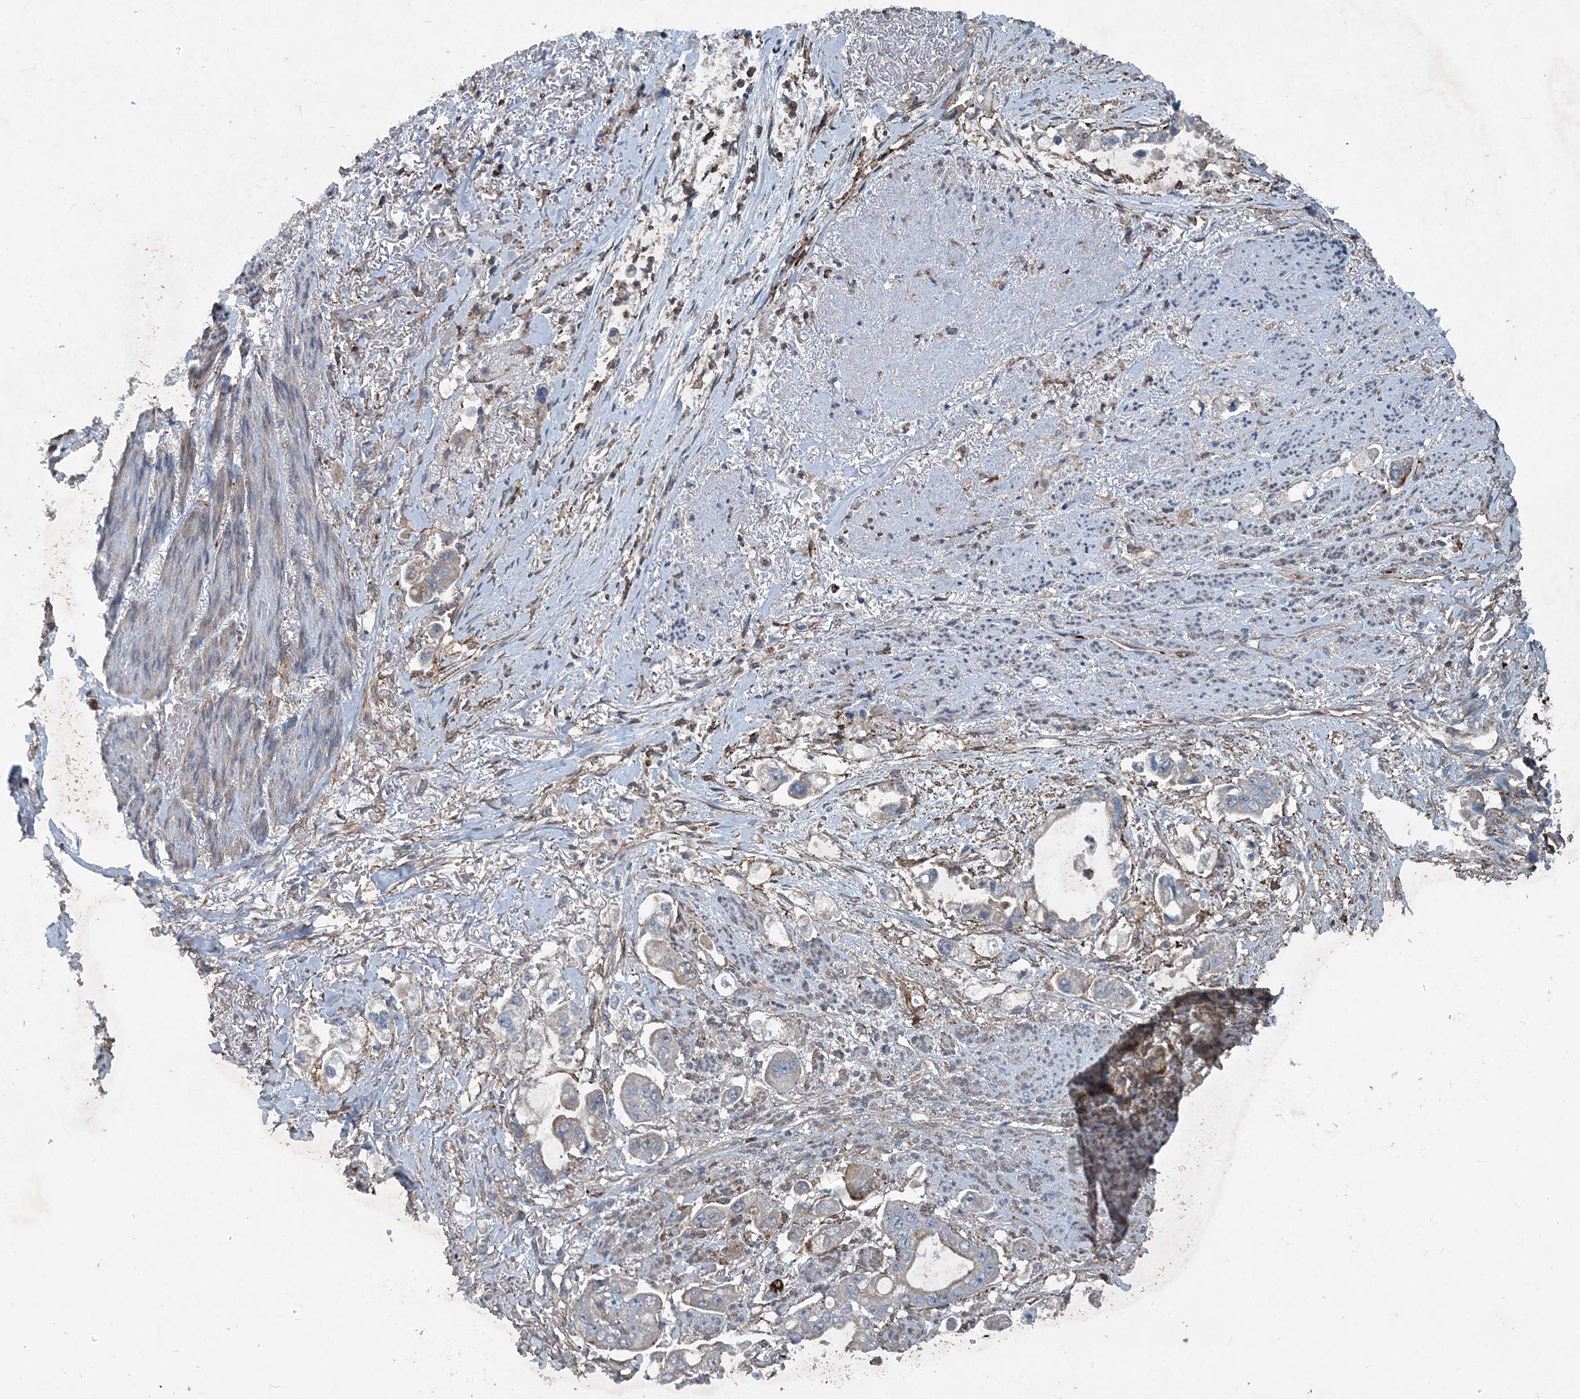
{"staining": {"intensity": "negative", "quantity": "none", "location": "none"}, "tissue": "stomach cancer", "cell_type": "Tumor cells", "image_type": "cancer", "snomed": [{"axis": "morphology", "description": "Adenocarcinoma, NOS"}, {"axis": "topography", "description": "Stomach"}], "caption": "Immunohistochemical staining of adenocarcinoma (stomach) exhibits no significant staining in tumor cells. Brightfield microscopy of immunohistochemistry stained with DAB (3,3'-diaminobenzidine) (brown) and hematoxylin (blue), captured at high magnification.", "gene": "DGUOK", "patient": {"sex": "male", "age": 62}}